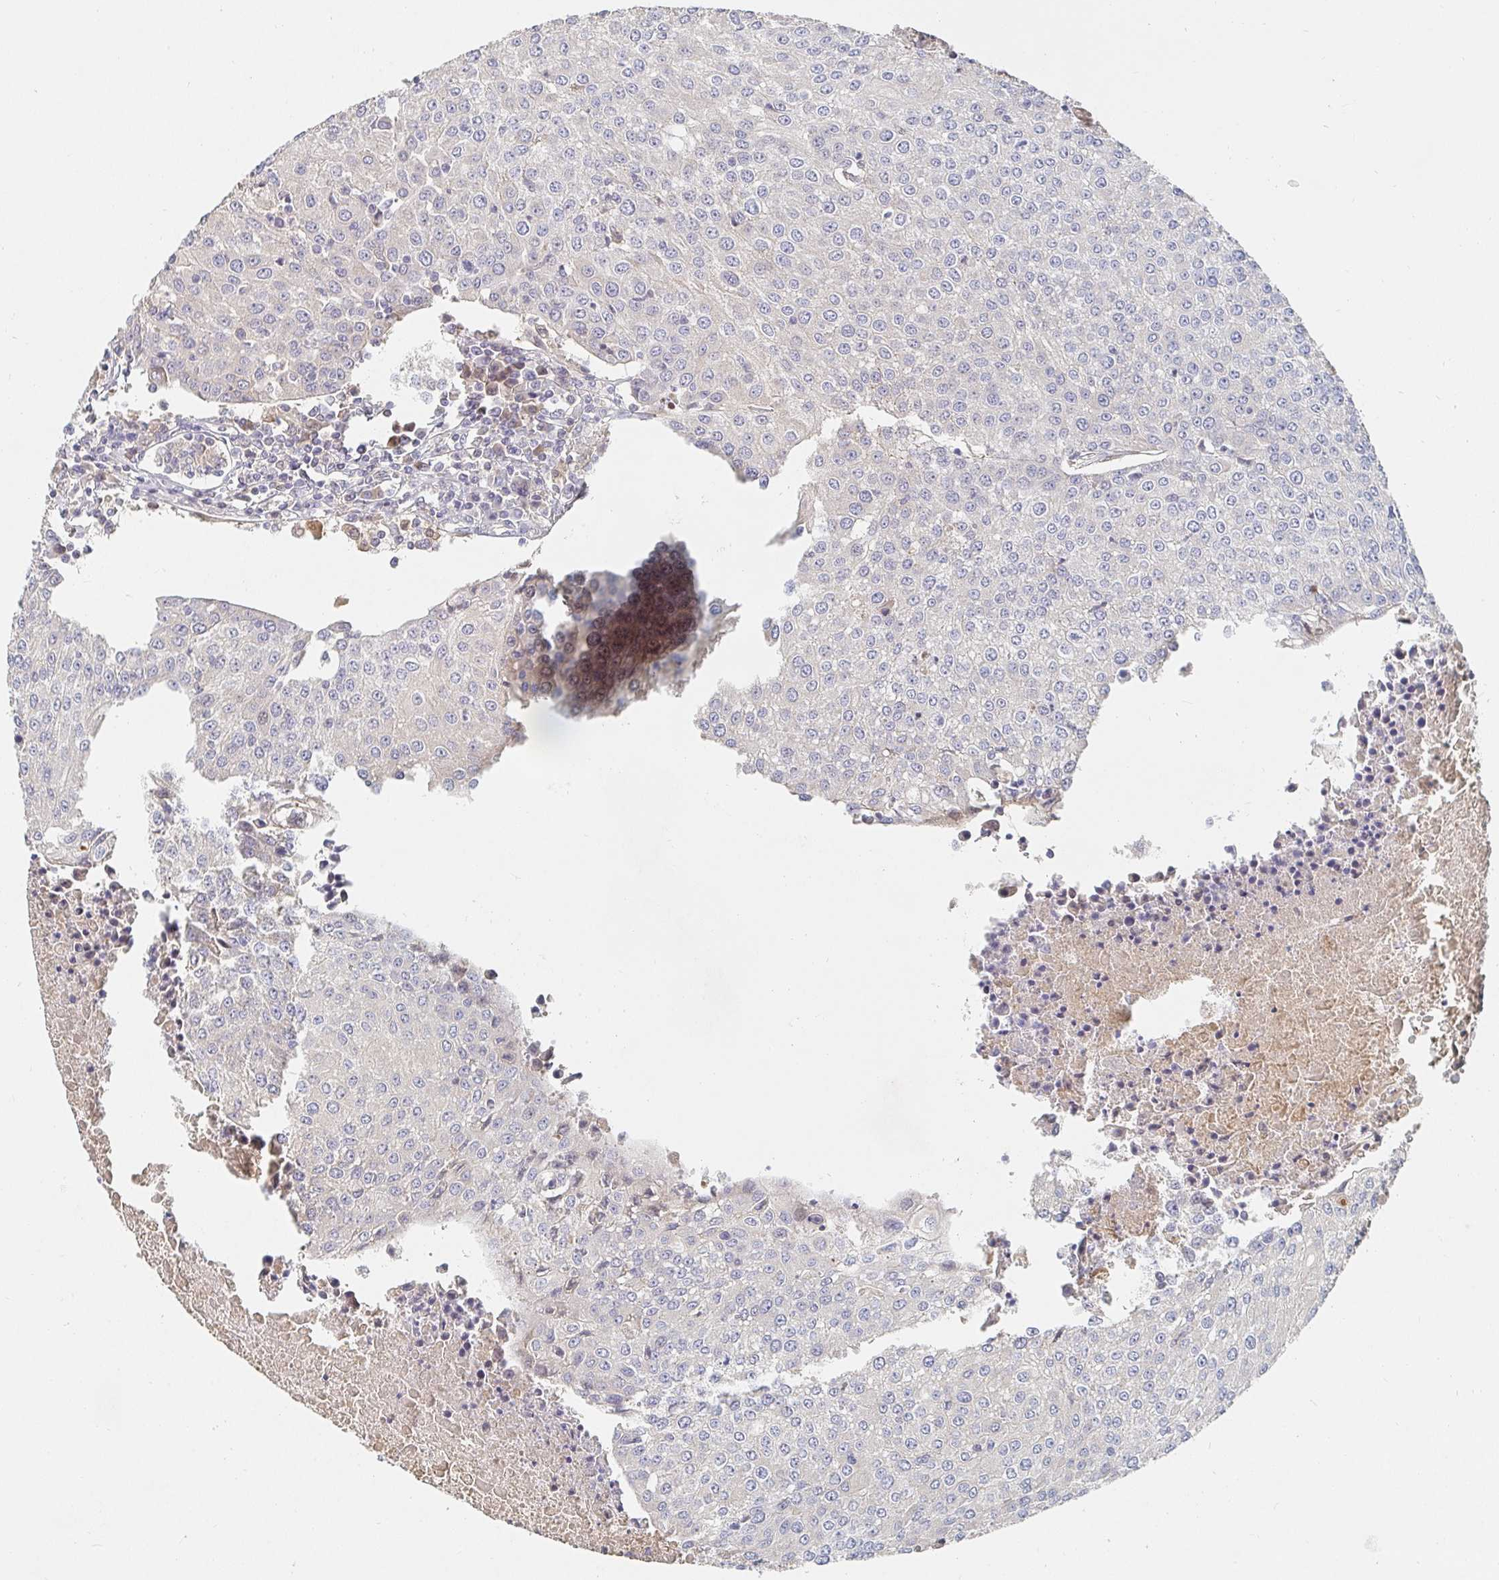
{"staining": {"intensity": "negative", "quantity": "none", "location": "none"}, "tissue": "urothelial cancer", "cell_type": "Tumor cells", "image_type": "cancer", "snomed": [{"axis": "morphology", "description": "Urothelial carcinoma, High grade"}, {"axis": "topography", "description": "Urinary bladder"}], "caption": "This is a micrograph of immunohistochemistry (IHC) staining of high-grade urothelial carcinoma, which shows no expression in tumor cells.", "gene": "NME9", "patient": {"sex": "female", "age": 85}}